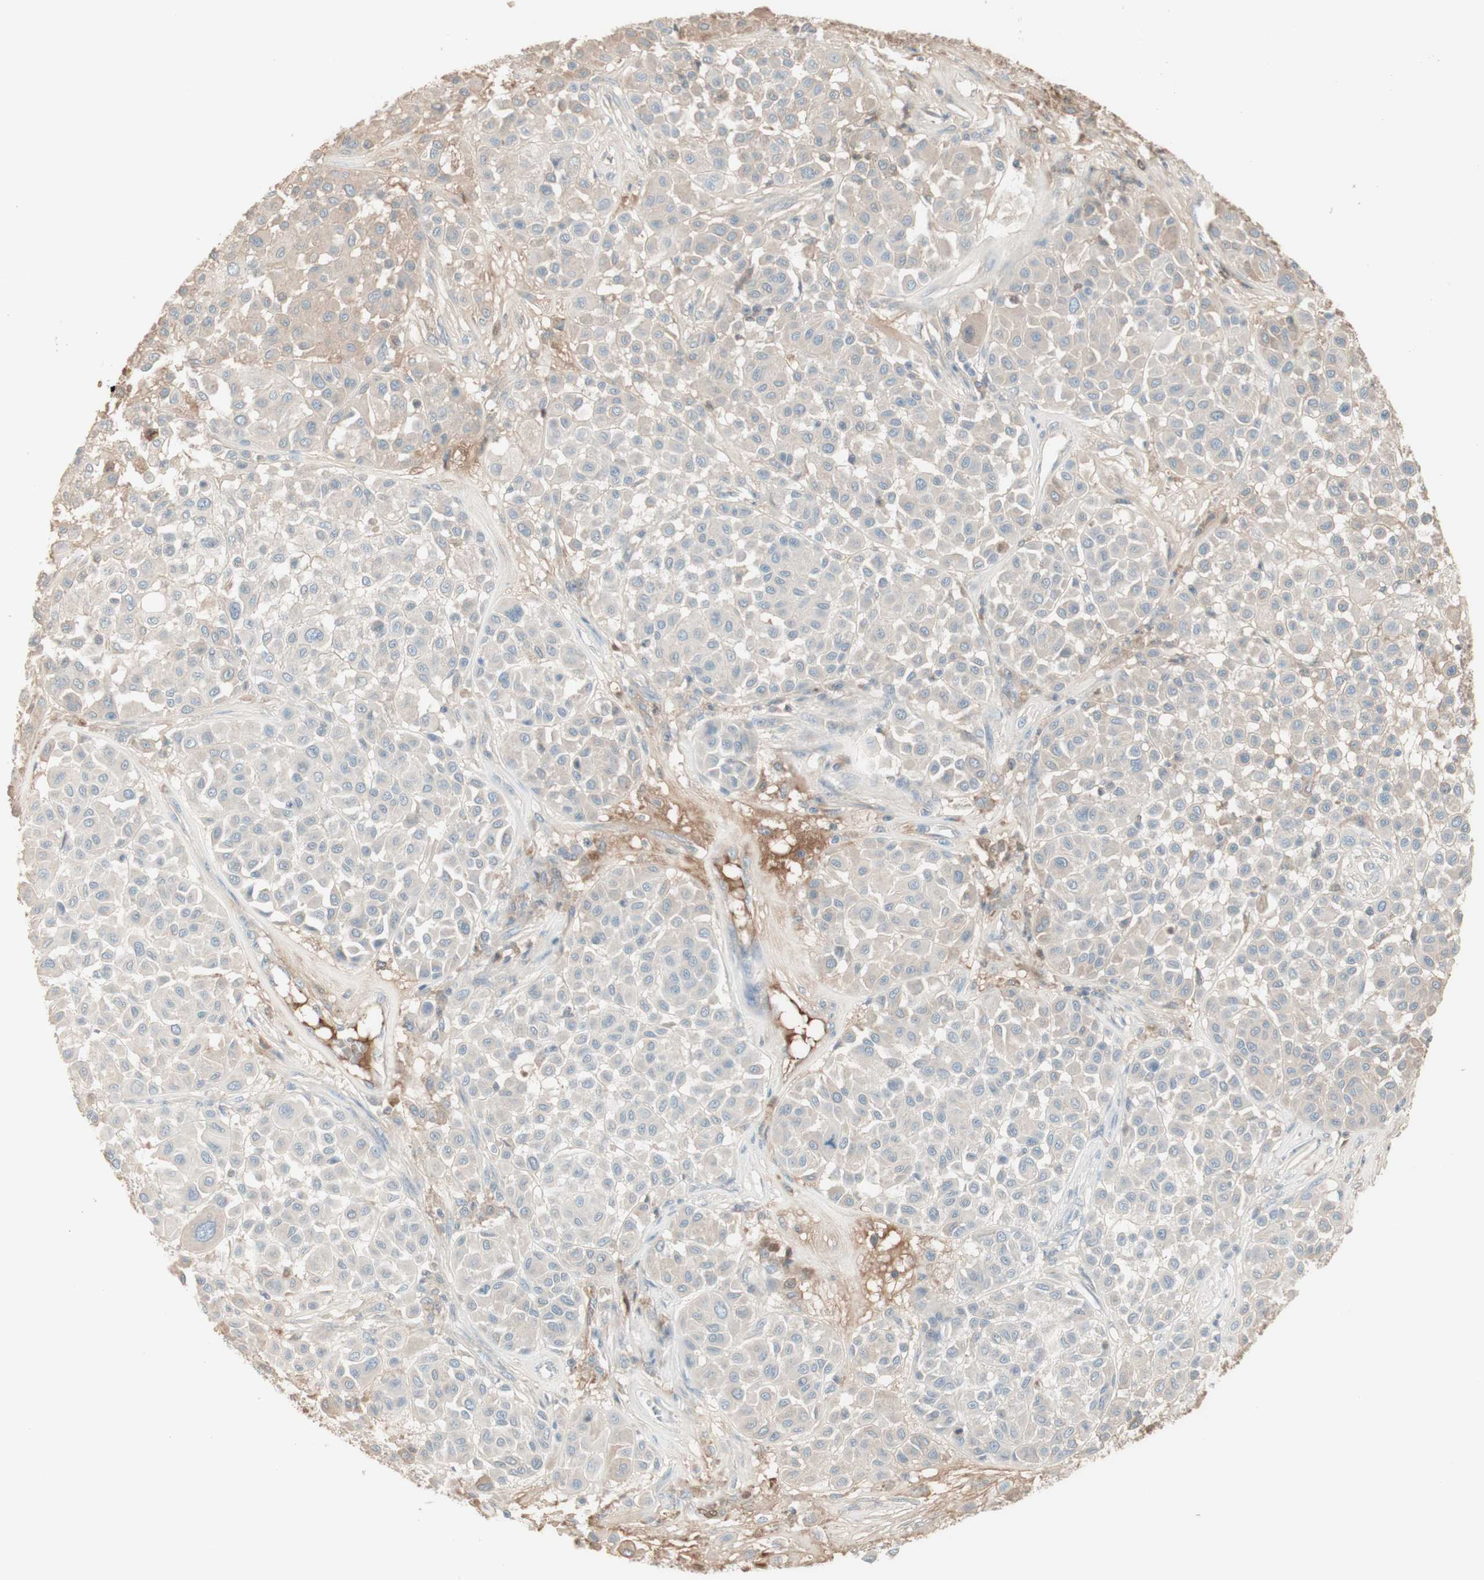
{"staining": {"intensity": "negative", "quantity": "none", "location": "none"}, "tissue": "melanoma", "cell_type": "Tumor cells", "image_type": "cancer", "snomed": [{"axis": "morphology", "description": "Malignant melanoma, Metastatic site"}, {"axis": "topography", "description": "Soft tissue"}], "caption": "Tumor cells show no significant protein staining in malignant melanoma (metastatic site).", "gene": "IFNG", "patient": {"sex": "male", "age": 41}}